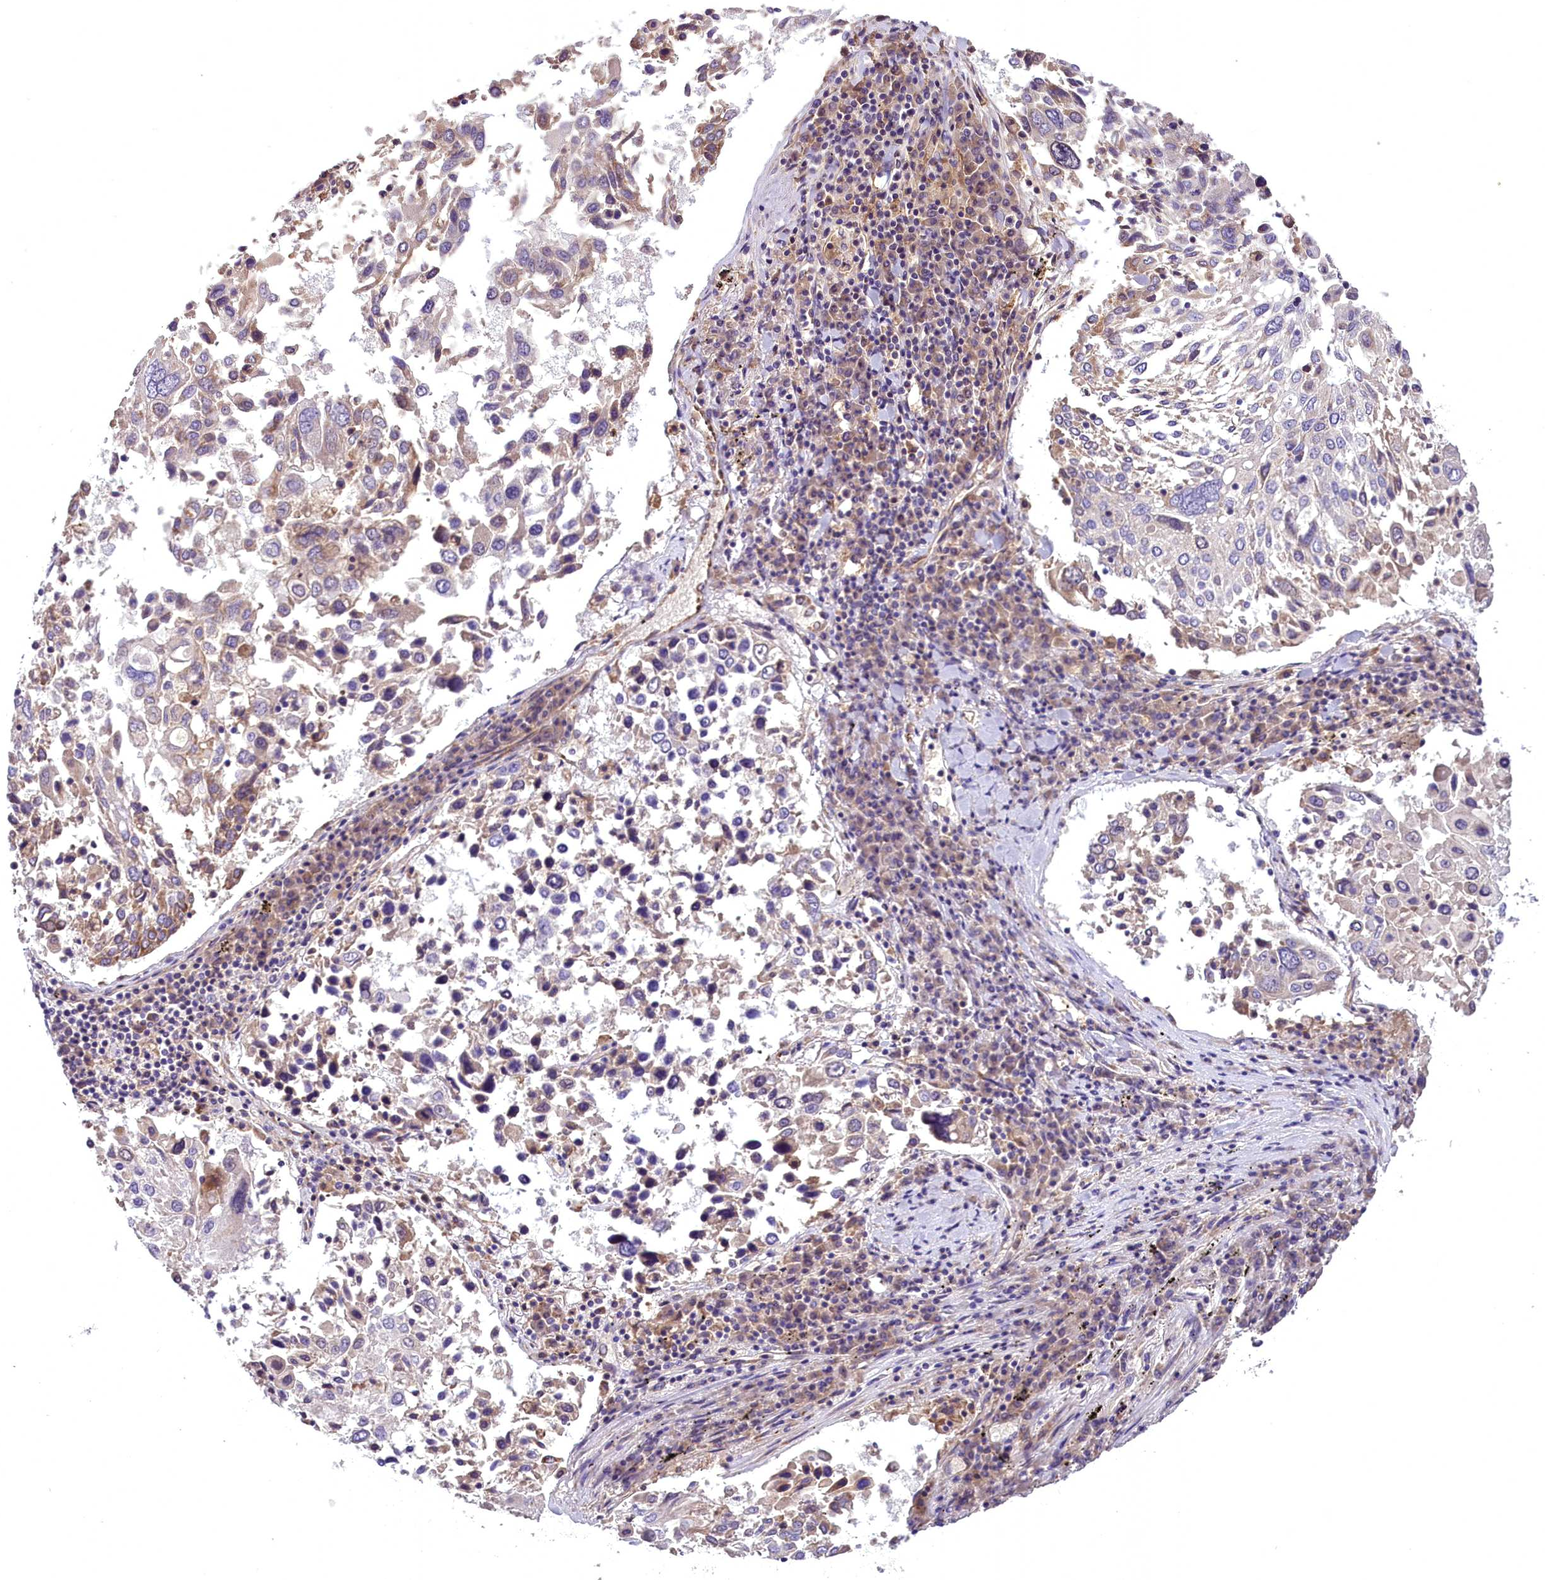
{"staining": {"intensity": "negative", "quantity": "none", "location": "none"}, "tissue": "lung cancer", "cell_type": "Tumor cells", "image_type": "cancer", "snomed": [{"axis": "morphology", "description": "Squamous cell carcinoma, NOS"}, {"axis": "topography", "description": "Lung"}], "caption": "Tumor cells are negative for protein expression in human squamous cell carcinoma (lung). (DAB (3,3'-diaminobenzidine) immunohistochemistry (IHC) with hematoxylin counter stain).", "gene": "DNAJB9", "patient": {"sex": "male", "age": 65}}